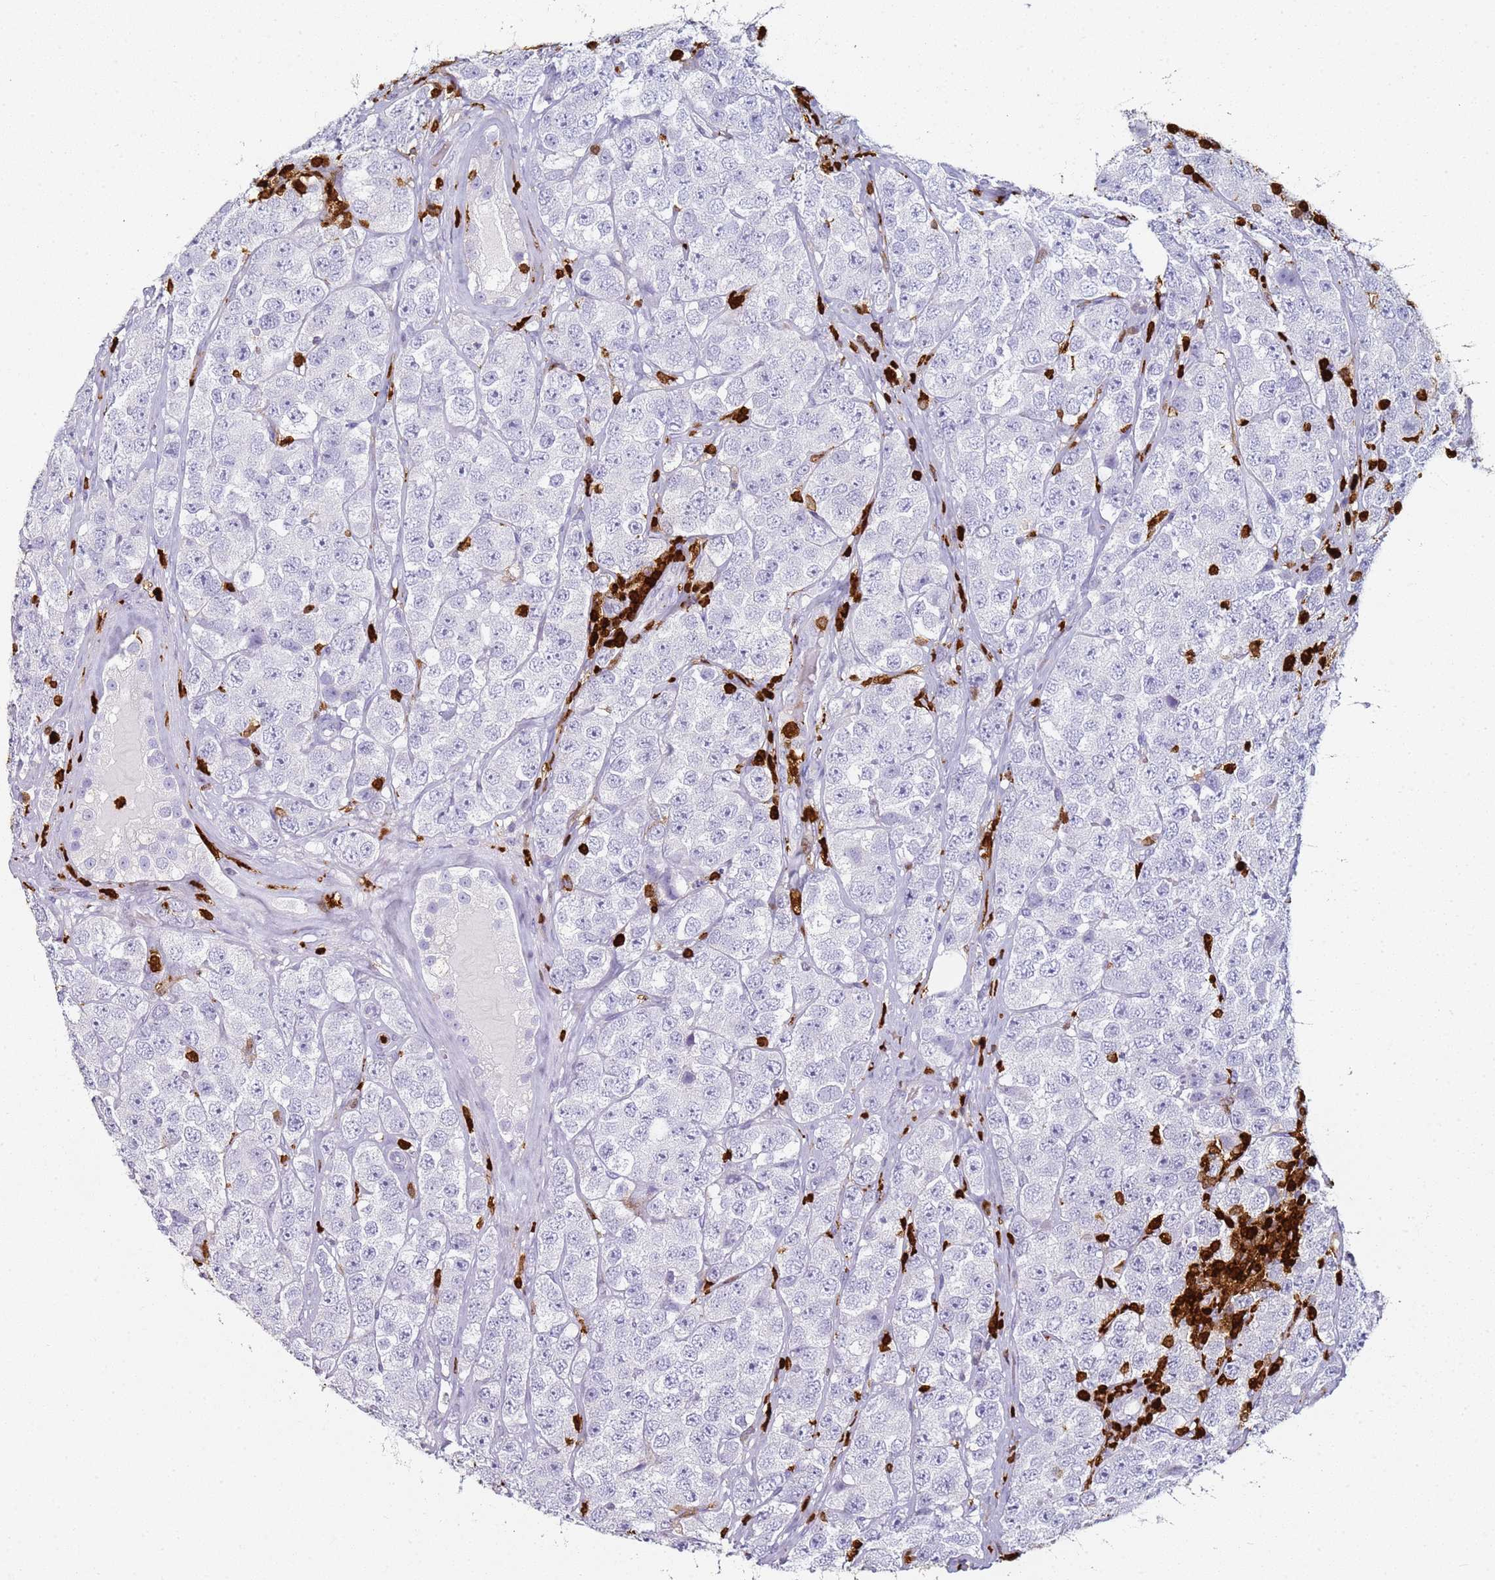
{"staining": {"intensity": "negative", "quantity": "none", "location": "none"}, "tissue": "testis cancer", "cell_type": "Tumor cells", "image_type": "cancer", "snomed": [{"axis": "morphology", "description": "Seminoma, NOS"}, {"axis": "topography", "description": "Testis"}], "caption": "High magnification brightfield microscopy of testis seminoma stained with DAB (brown) and counterstained with hematoxylin (blue): tumor cells show no significant staining.", "gene": "S100A4", "patient": {"sex": "male", "age": 28}}